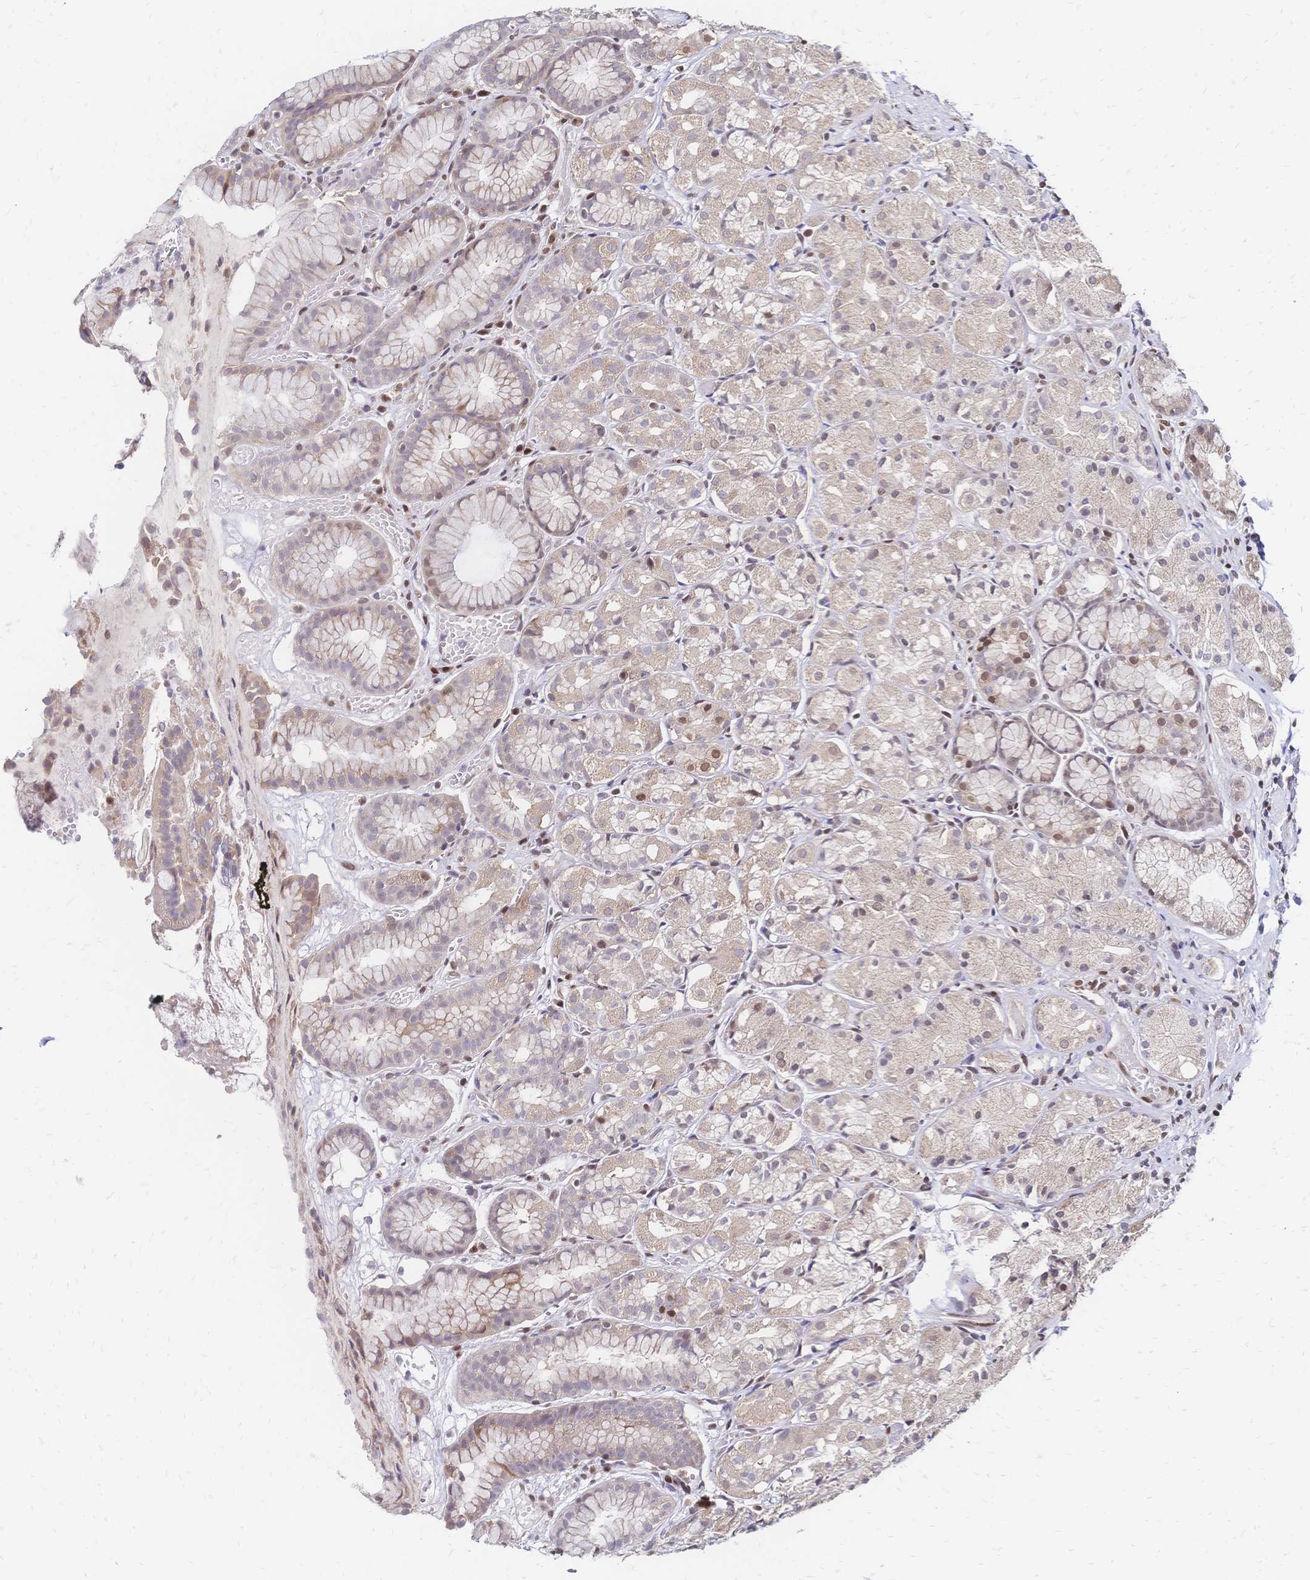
{"staining": {"intensity": "moderate", "quantity": "<25%", "location": "cytoplasmic/membranous"}, "tissue": "stomach", "cell_type": "Glandular cells", "image_type": "normal", "snomed": [{"axis": "morphology", "description": "Normal tissue, NOS"}, {"axis": "topography", "description": "Stomach"}], "caption": "Immunohistochemical staining of benign stomach reveals <25% levels of moderate cytoplasmic/membranous protein positivity in about <25% of glandular cells.", "gene": "CBX7", "patient": {"sex": "male", "age": 70}}